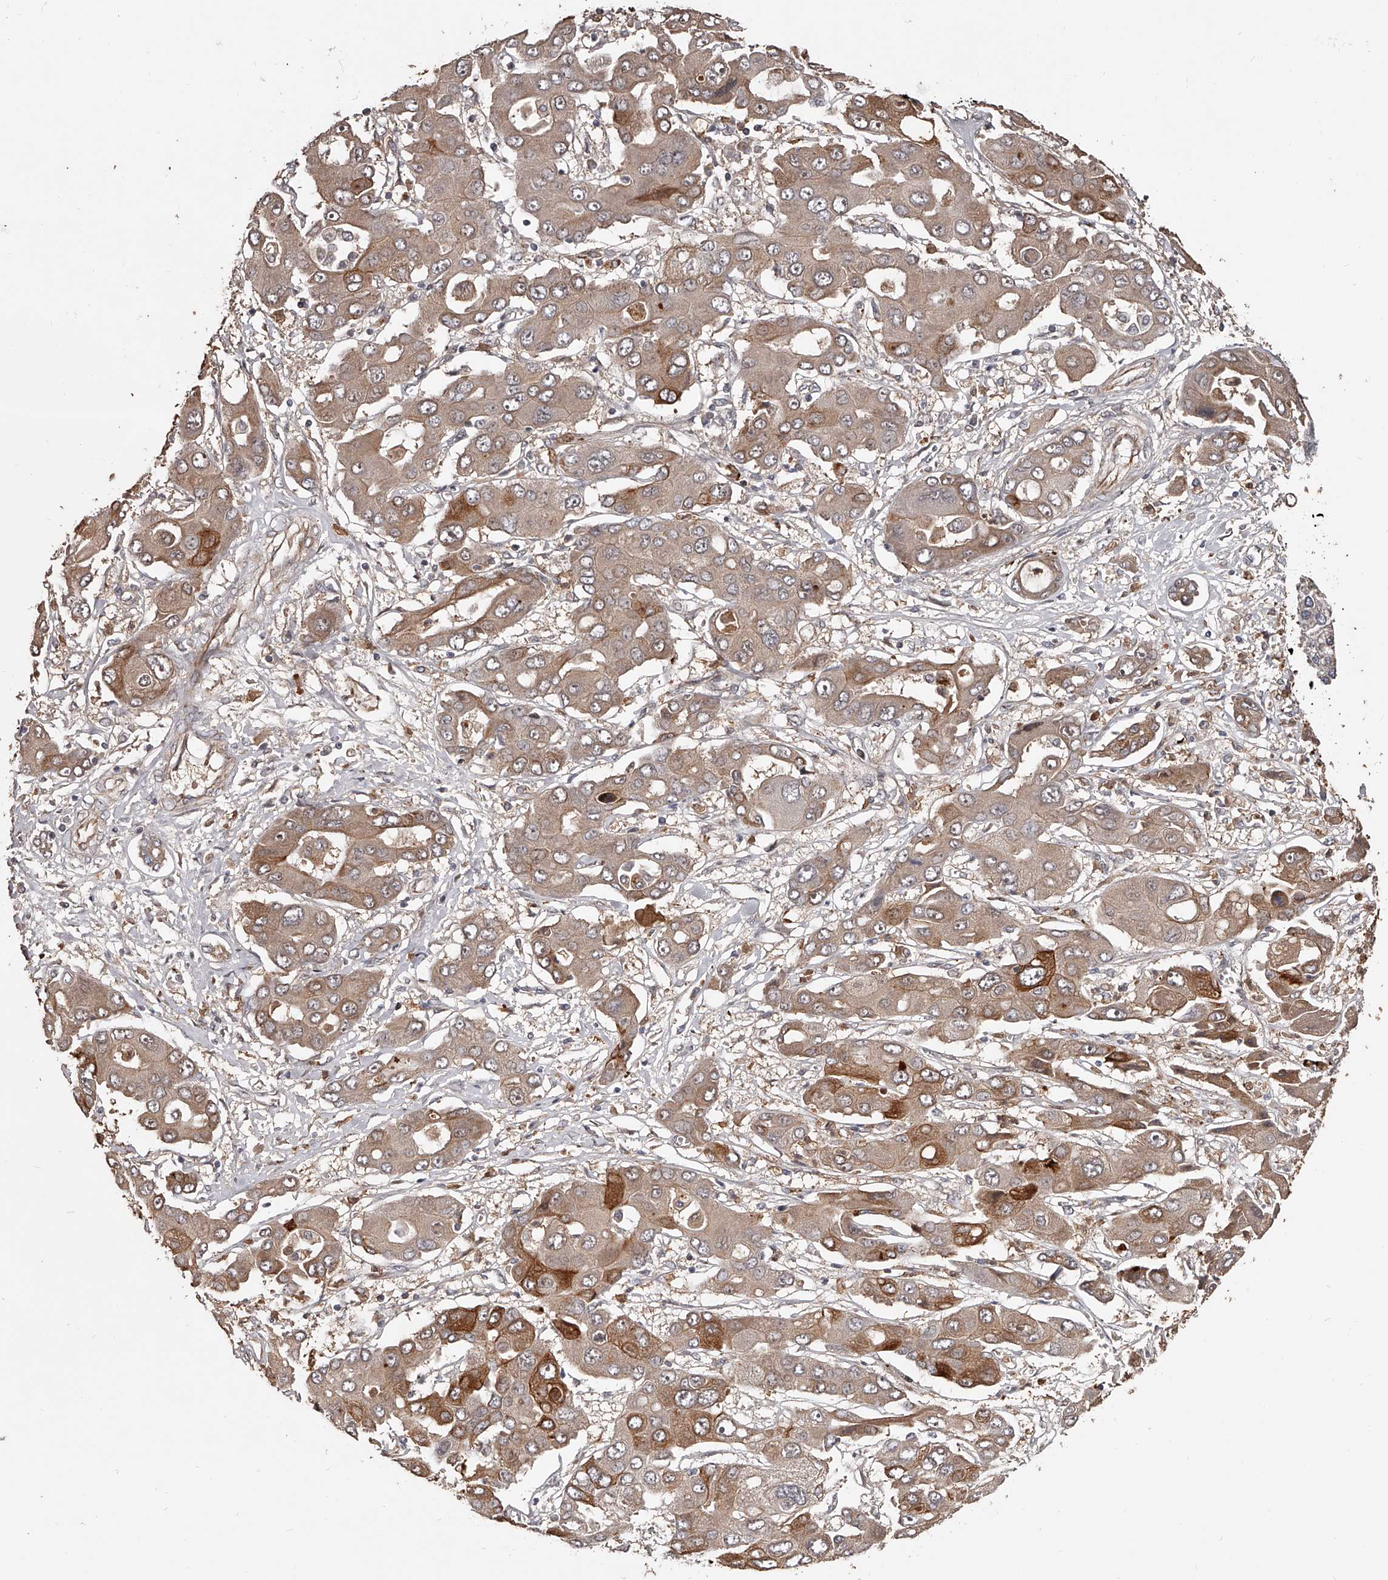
{"staining": {"intensity": "moderate", "quantity": ">75%", "location": "cytoplasmic/membranous"}, "tissue": "liver cancer", "cell_type": "Tumor cells", "image_type": "cancer", "snomed": [{"axis": "morphology", "description": "Cholangiocarcinoma"}, {"axis": "topography", "description": "Liver"}], "caption": "An IHC photomicrograph of tumor tissue is shown. Protein staining in brown highlights moderate cytoplasmic/membranous positivity in liver cancer (cholangiocarcinoma) within tumor cells. Immunohistochemistry (ihc) stains the protein in brown and the nuclei are stained blue.", "gene": "URGCP", "patient": {"sex": "male", "age": 67}}